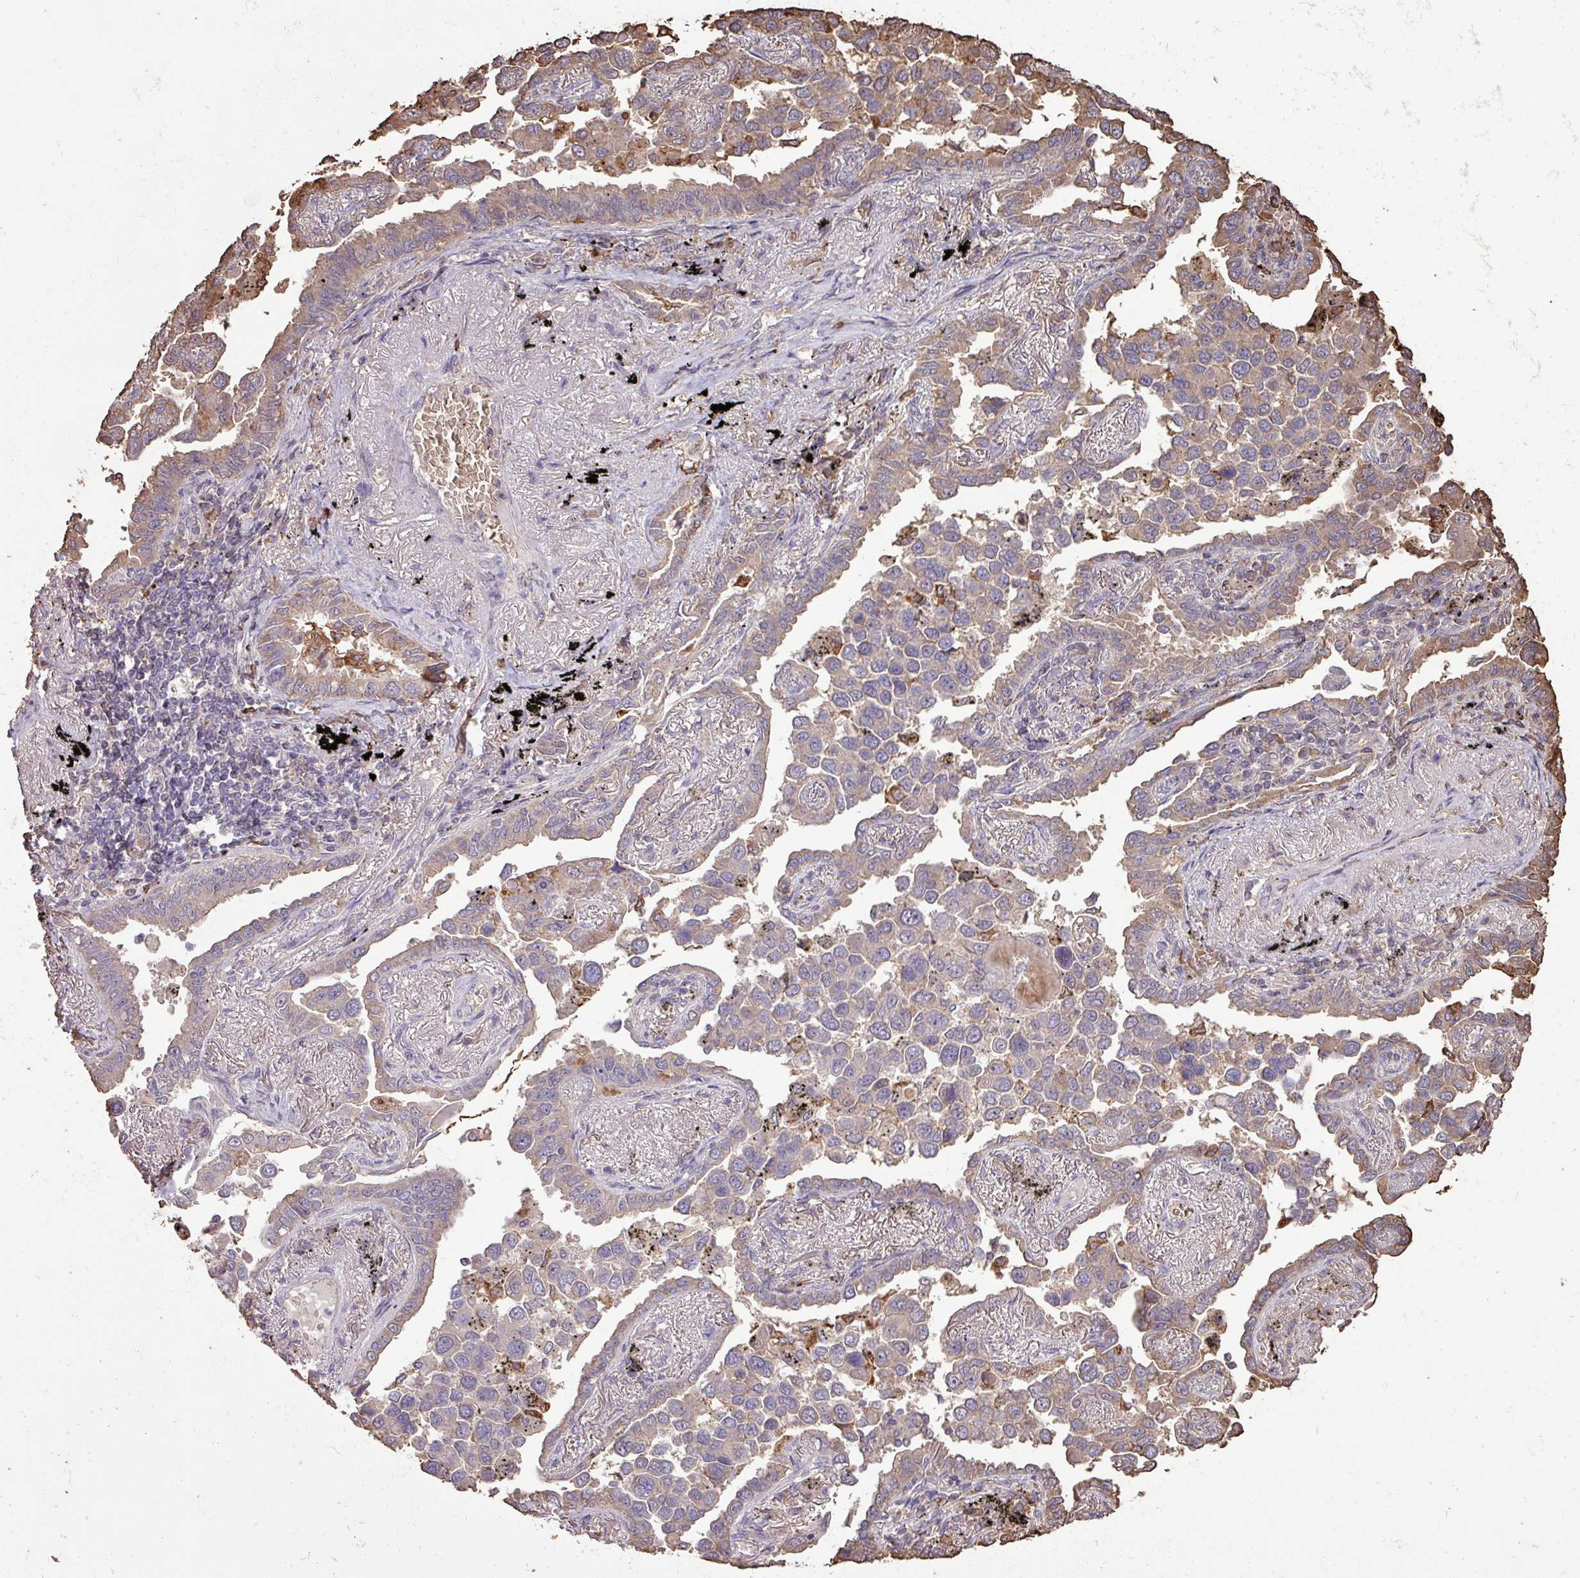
{"staining": {"intensity": "weak", "quantity": "25%-75%", "location": "cytoplasmic/membranous"}, "tissue": "lung cancer", "cell_type": "Tumor cells", "image_type": "cancer", "snomed": [{"axis": "morphology", "description": "Adenocarcinoma, NOS"}, {"axis": "topography", "description": "Lung"}], "caption": "Brown immunohistochemical staining in lung cancer (adenocarcinoma) reveals weak cytoplasmic/membranous expression in about 25%-75% of tumor cells.", "gene": "CAMK2B", "patient": {"sex": "male", "age": 67}}